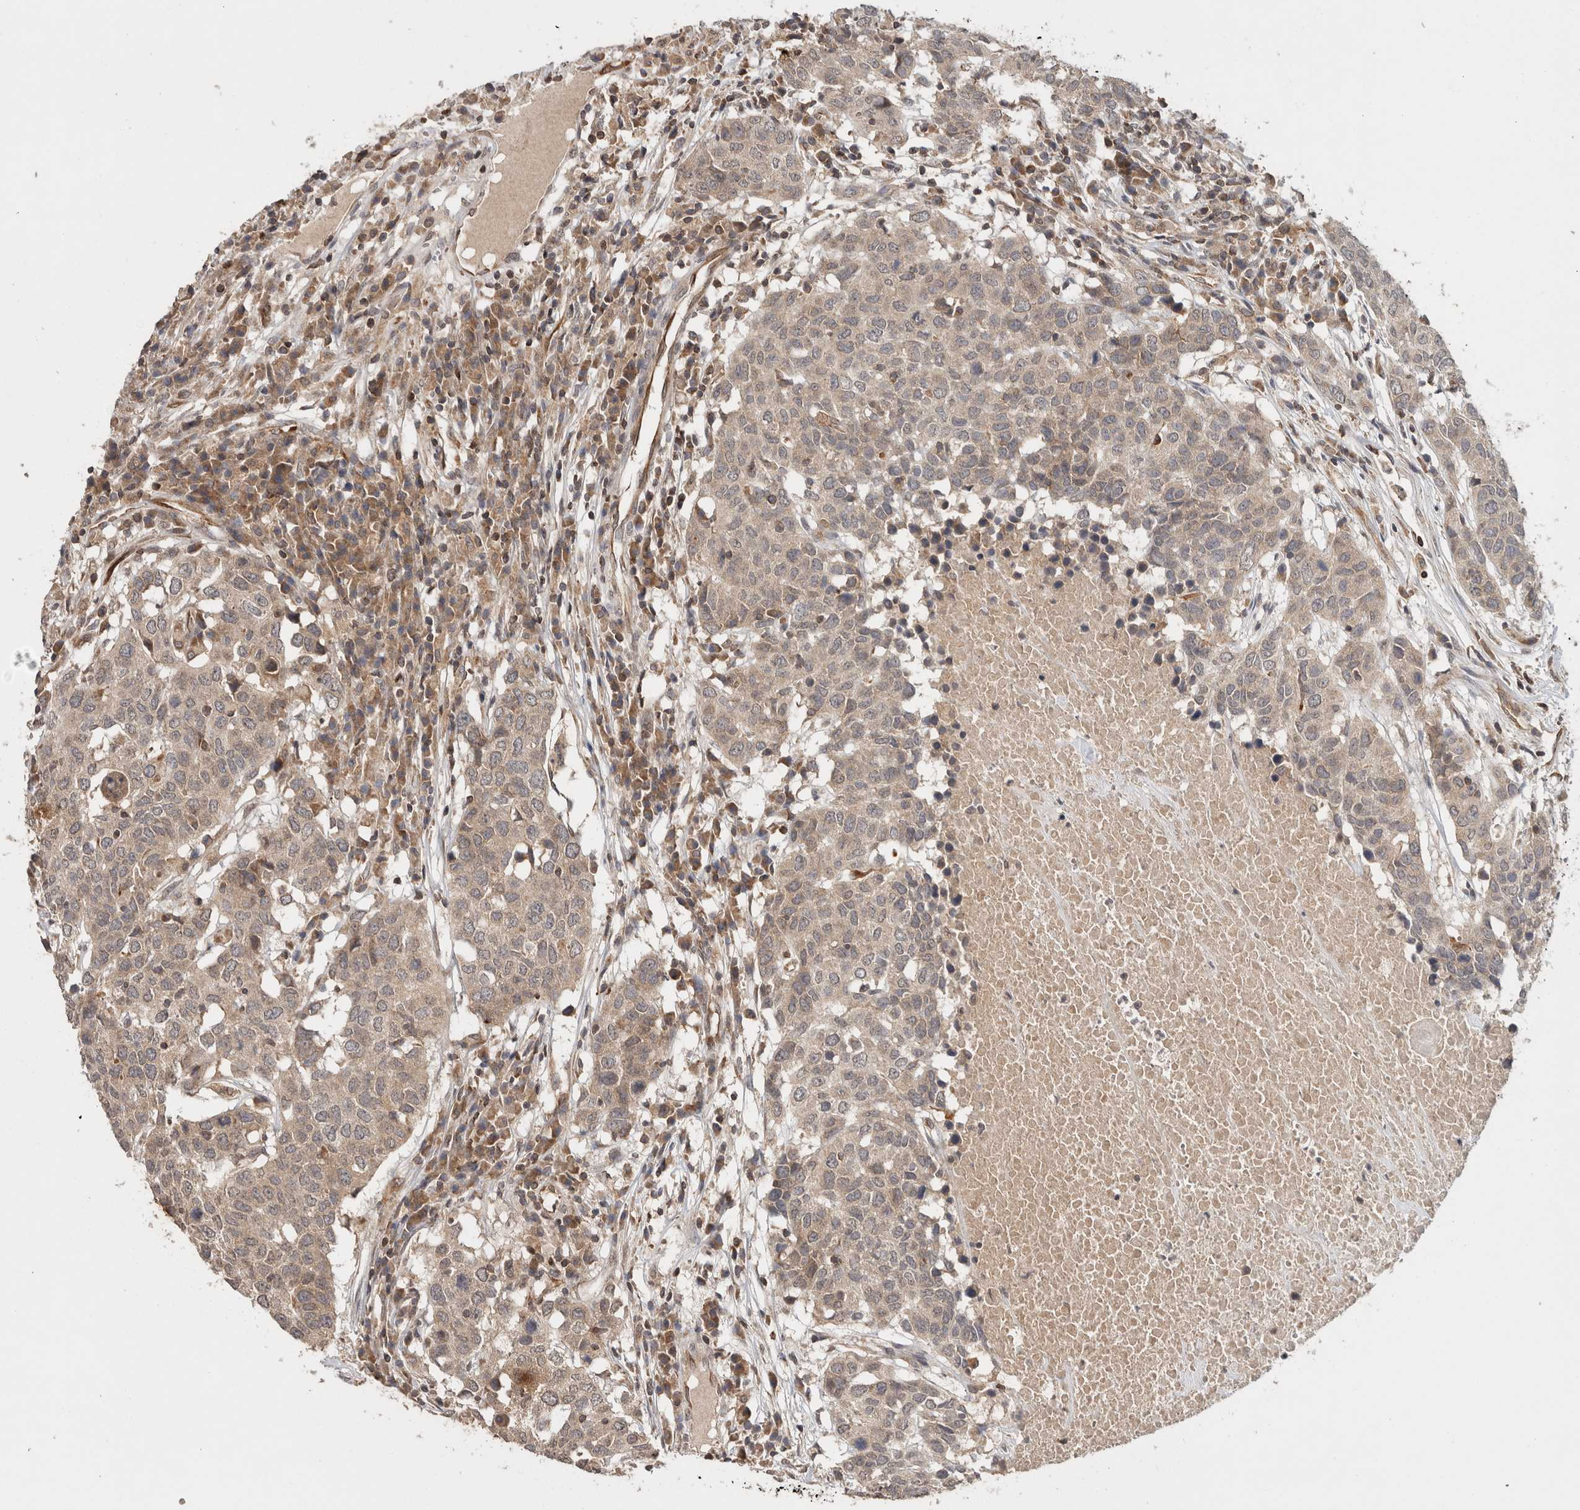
{"staining": {"intensity": "negative", "quantity": "none", "location": "none"}, "tissue": "head and neck cancer", "cell_type": "Tumor cells", "image_type": "cancer", "snomed": [{"axis": "morphology", "description": "Squamous cell carcinoma, NOS"}, {"axis": "topography", "description": "Head-Neck"}], "caption": "Immunohistochemistry (IHC) of squamous cell carcinoma (head and neck) demonstrates no positivity in tumor cells. (Stains: DAB (3,3'-diaminobenzidine) IHC with hematoxylin counter stain, Microscopy: brightfield microscopy at high magnification).", "gene": "HMOX2", "patient": {"sex": "male", "age": 66}}